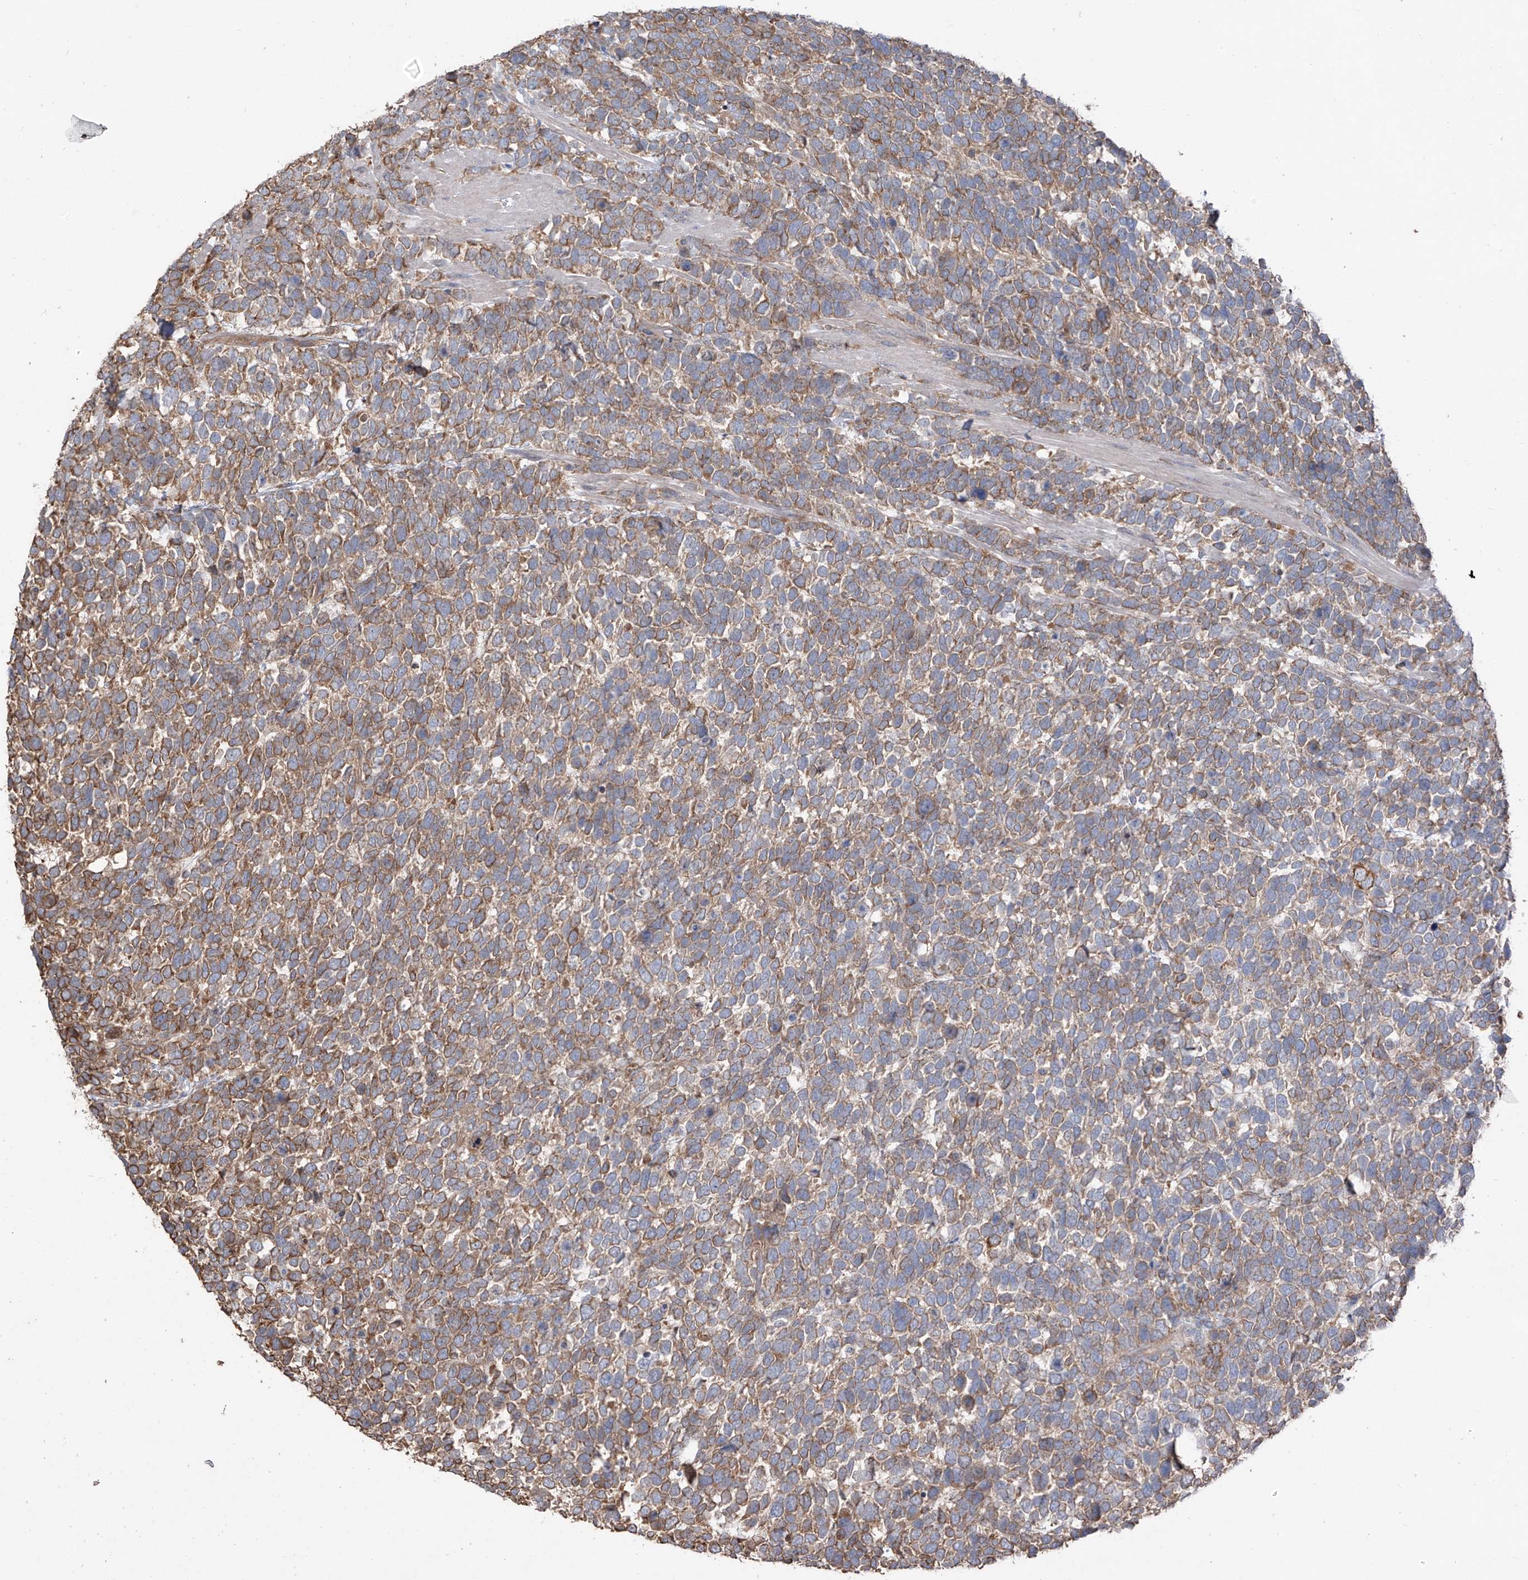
{"staining": {"intensity": "moderate", "quantity": "25%-75%", "location": "cytoplasmic/membranous"}, "tissue": "urothelial cancer", "cell_type": "Tumor cells", "image_type": "cancer", "snomed": [{"axis": "morphology", "description": "Urothelial carcinoma, High grade"}, {"axis": "topography", "description": "Urinary bladder"}], "caption": "Immunohistochemistry (IHC) (DAB) staining of human urothelial carcinoma (high-grade) demonstrates moderate cytoplasmic/membranous protein positivity in approximately 25%-75% of tumor cells. Using DAB (brown) and hematoxylin (blue) stains, captured at high magnification using brightfield microscopy.", "gene": "AGBL5", "patient": {"sex": "female", "age": 82}}